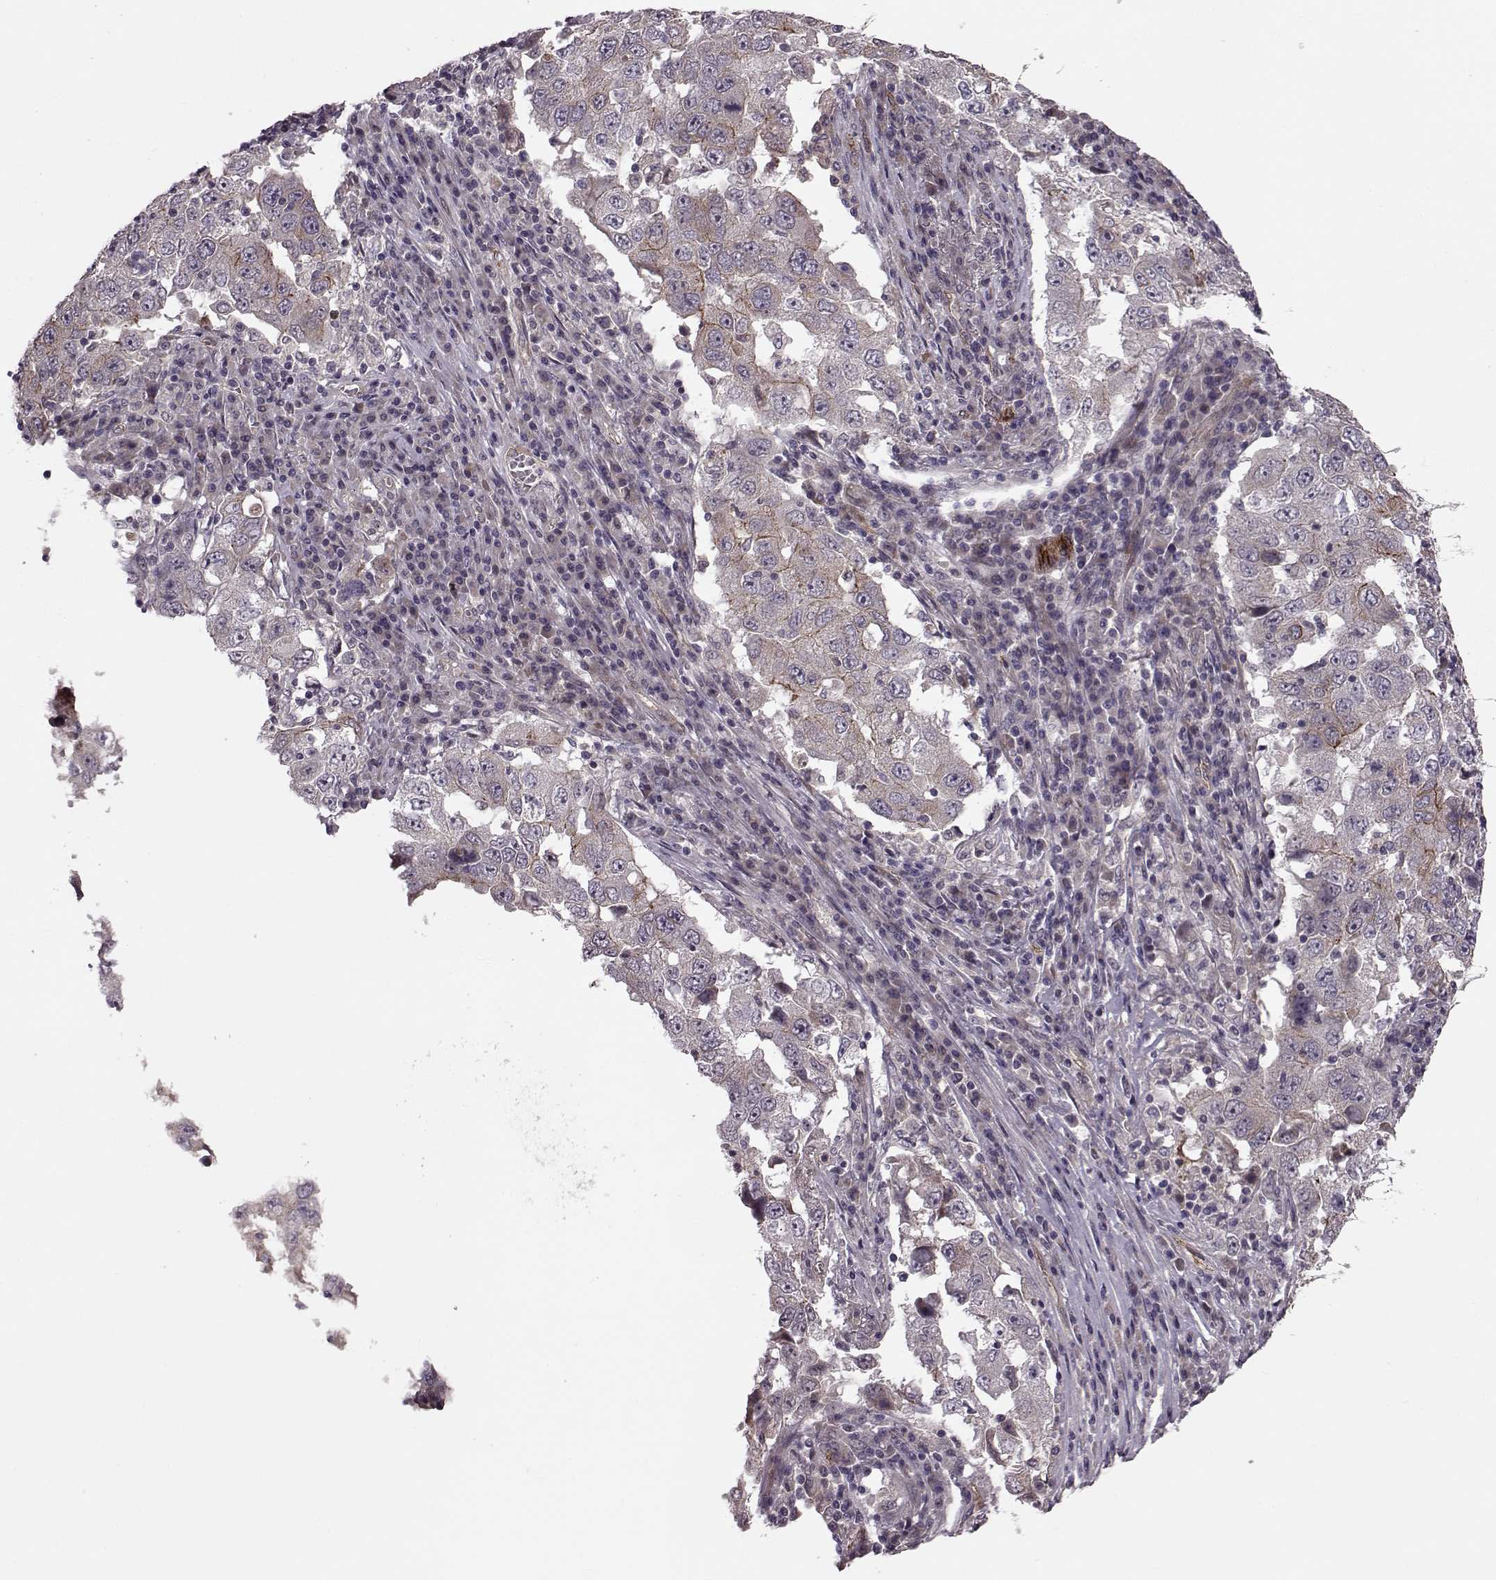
{"staining": {"intensity": "strong", "quantity": "<25%", "location": "cytoplasmic/membranous"}, "tissue": "lung cancer", "cell_type": "Tumor cells", "image_type": "cancer", "snomed": [{"axis": "morphology", "description": "Adenocarcinoma, NOS"}, {"axis": "topography", "description": "Lung"}], "caption": "Immunohistochemistry (IHC) micrograph of adenocarcinoma (lung) stained for a protein (brown), which exhibits medium levels of strong cytoplasmic/membranous positivity in about <25% of tumor cells.", "gene": "SYNPO", "patient": {"sex": "male", "age": 73}}